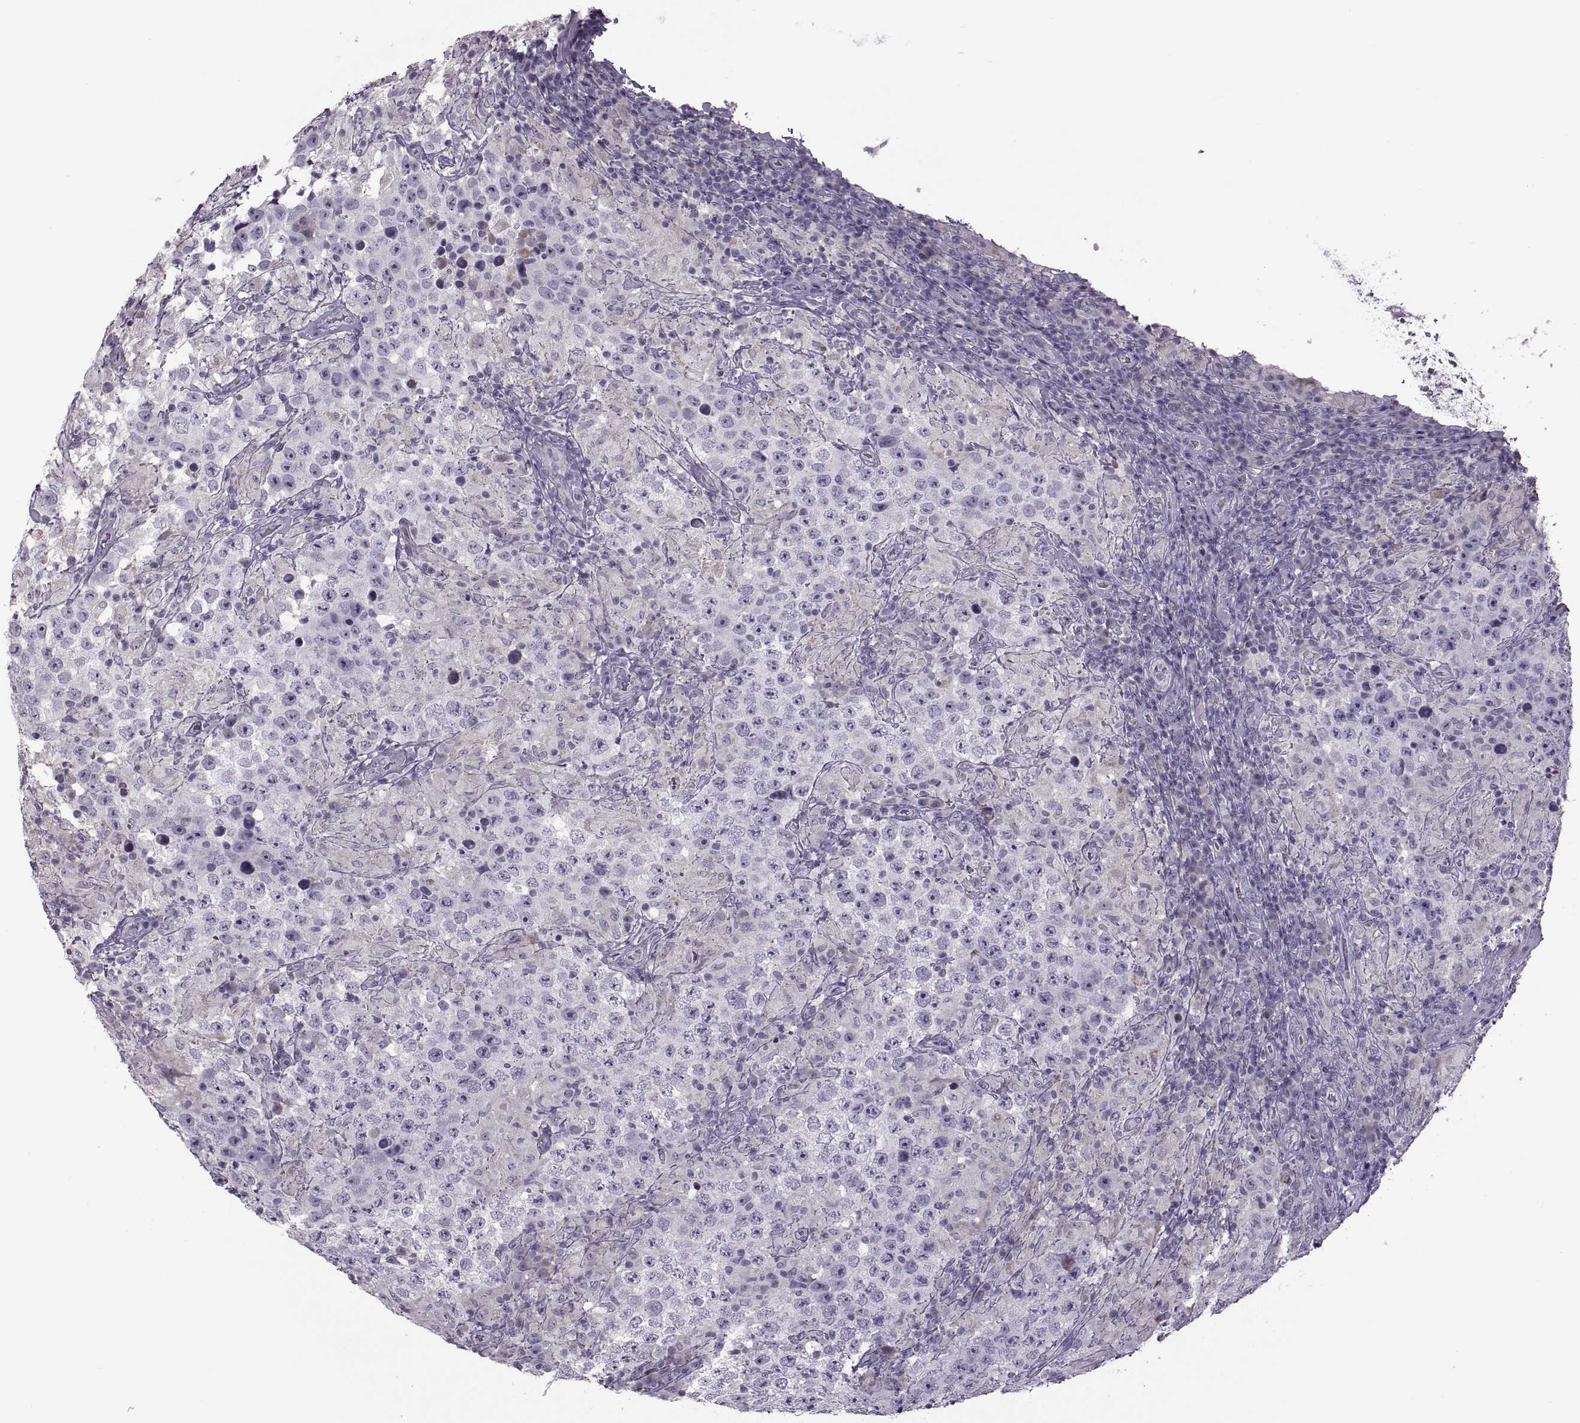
{"staining": {"intensity": "negative", "quantity": "none", "location": "none"}, "tissue": "testis cancer", "cell_type": "Tumor cells", "image_type": "cancer", "snomed": [{"axis": "morphology", "description": "Seminoma, NOS"}, {"axis": "morphology", "description": "Carcinoma, Embryonal, NOS"}, {"axis": "topography", "description": "Testis"}], "caption": "Tumor cells are negative for brown protein staining in testis seminoma. (Immunohistochemistry, brightfield microscopy, high magnification).", "gene": "RSPH6A", "patient": {"sex": "male", "age": 41}}